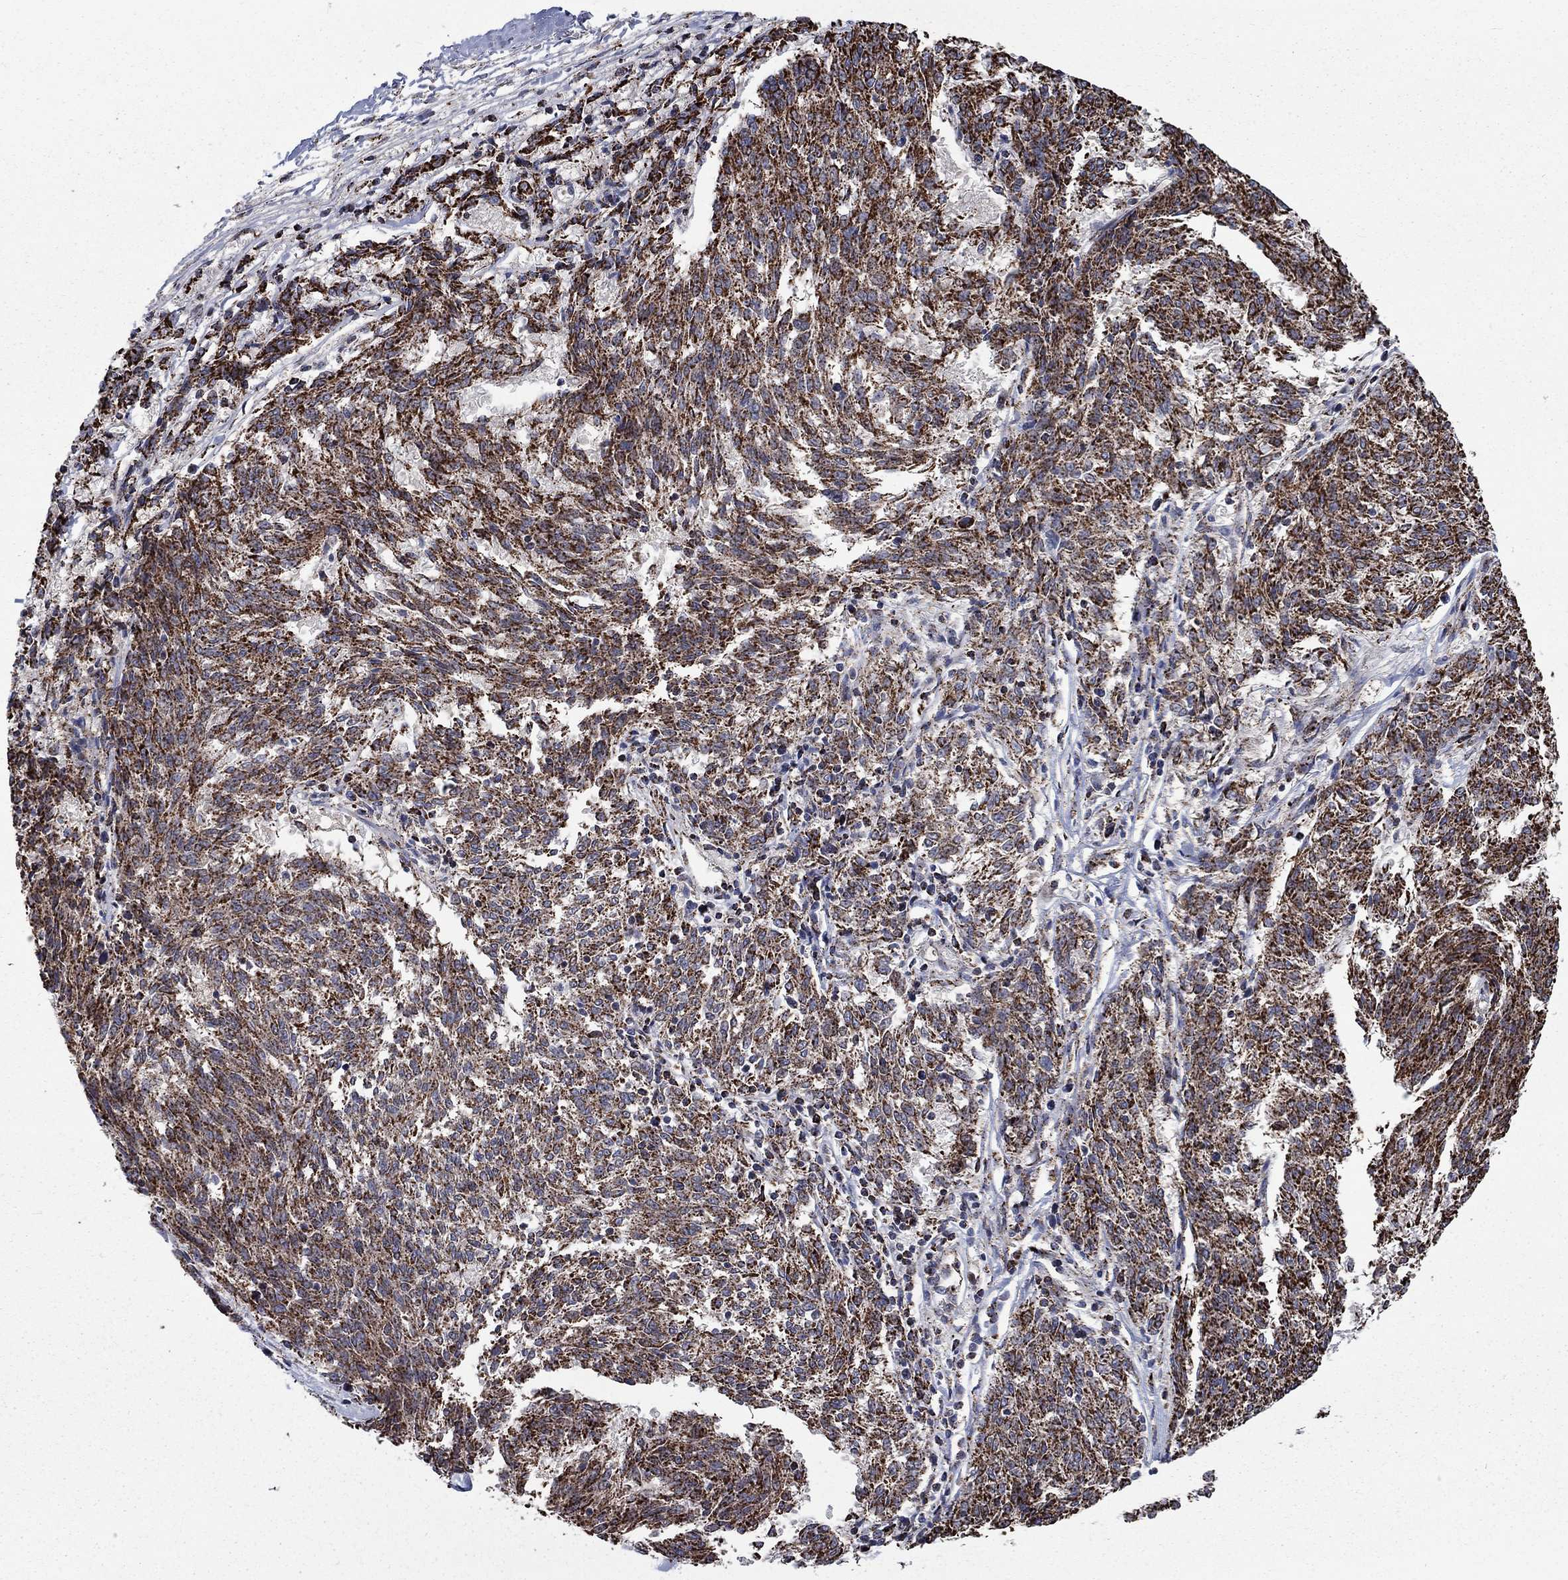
{"staining": {"intensity": "strong", "quantity": ">75%", "location": "cytoplasmic/membranous"}, "tissue": "melanoma", "cell_type": "Tumor cells", "image_type": "cancer", "snomed": [{"axis": "morphology", "description": "Malignant melanoma, NOS"}, {"axis": "topography", "description": "Skin"}], "caption": "Strong cytoplasmic/membranous protein positivity is identified in approximately >75% of tumor cells in malignant melanoma.", "gene": "MOAP1", "patient": {"sex": "female", "age": 72}}